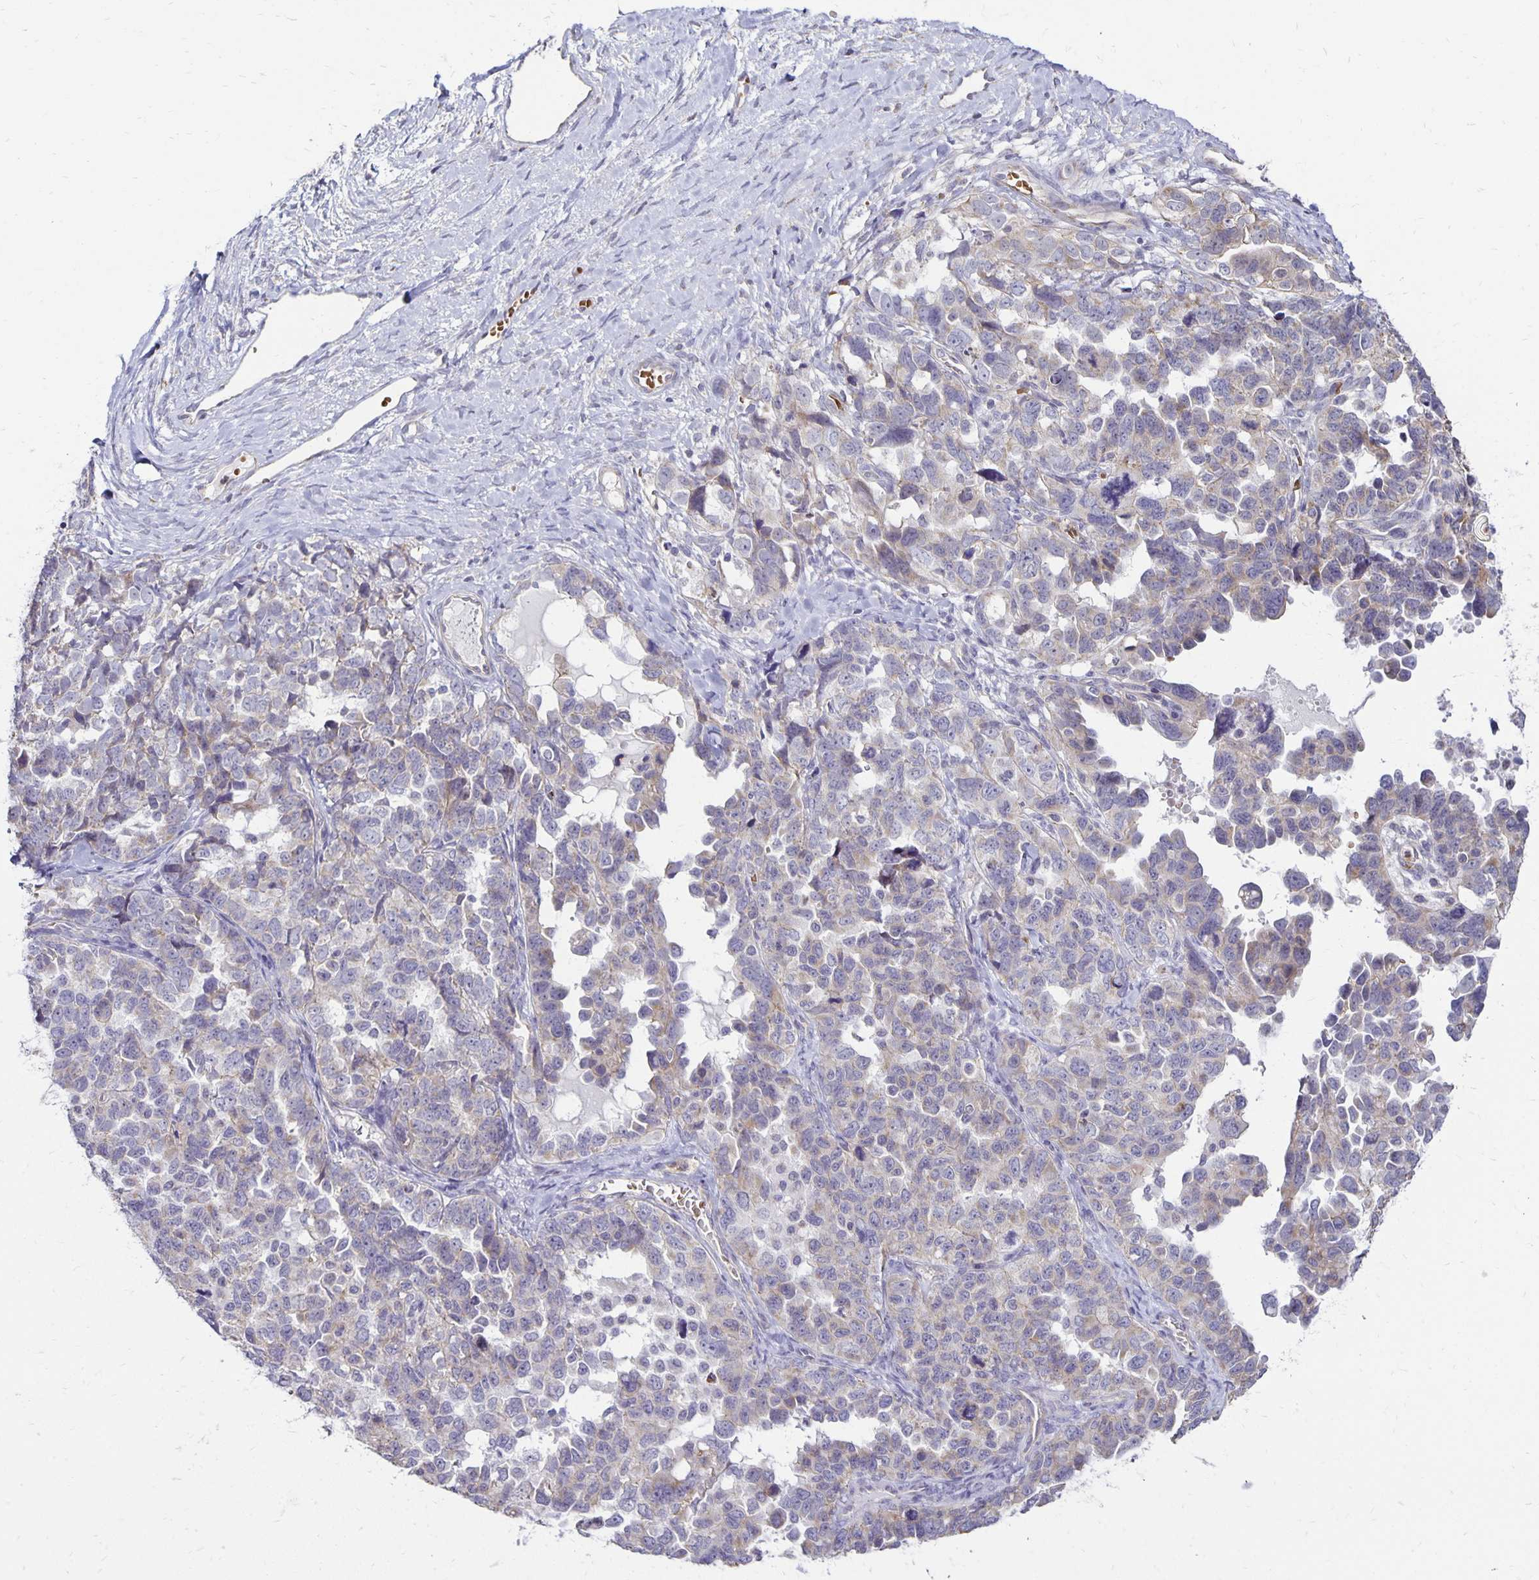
{"staining": {"intensity": "negative", "quantity": "none", "location": "none"}, "tissue": "ovarian cancer", "cell_type": "Tumor cells", "image_type": "cancer", "snomed": [{"axis": "morphology", "description": "Cystadenocarcinoma, serous, NOS"}, {"axis": "topography", "description": "Ovary"}], "caption": "Protein analysis of ovarian cancer (serous cystadenocarcinoma) shows no significant expression in tumor cells.", "gene": "FN3K", "patient": {"sex": "female", "age": 69}}